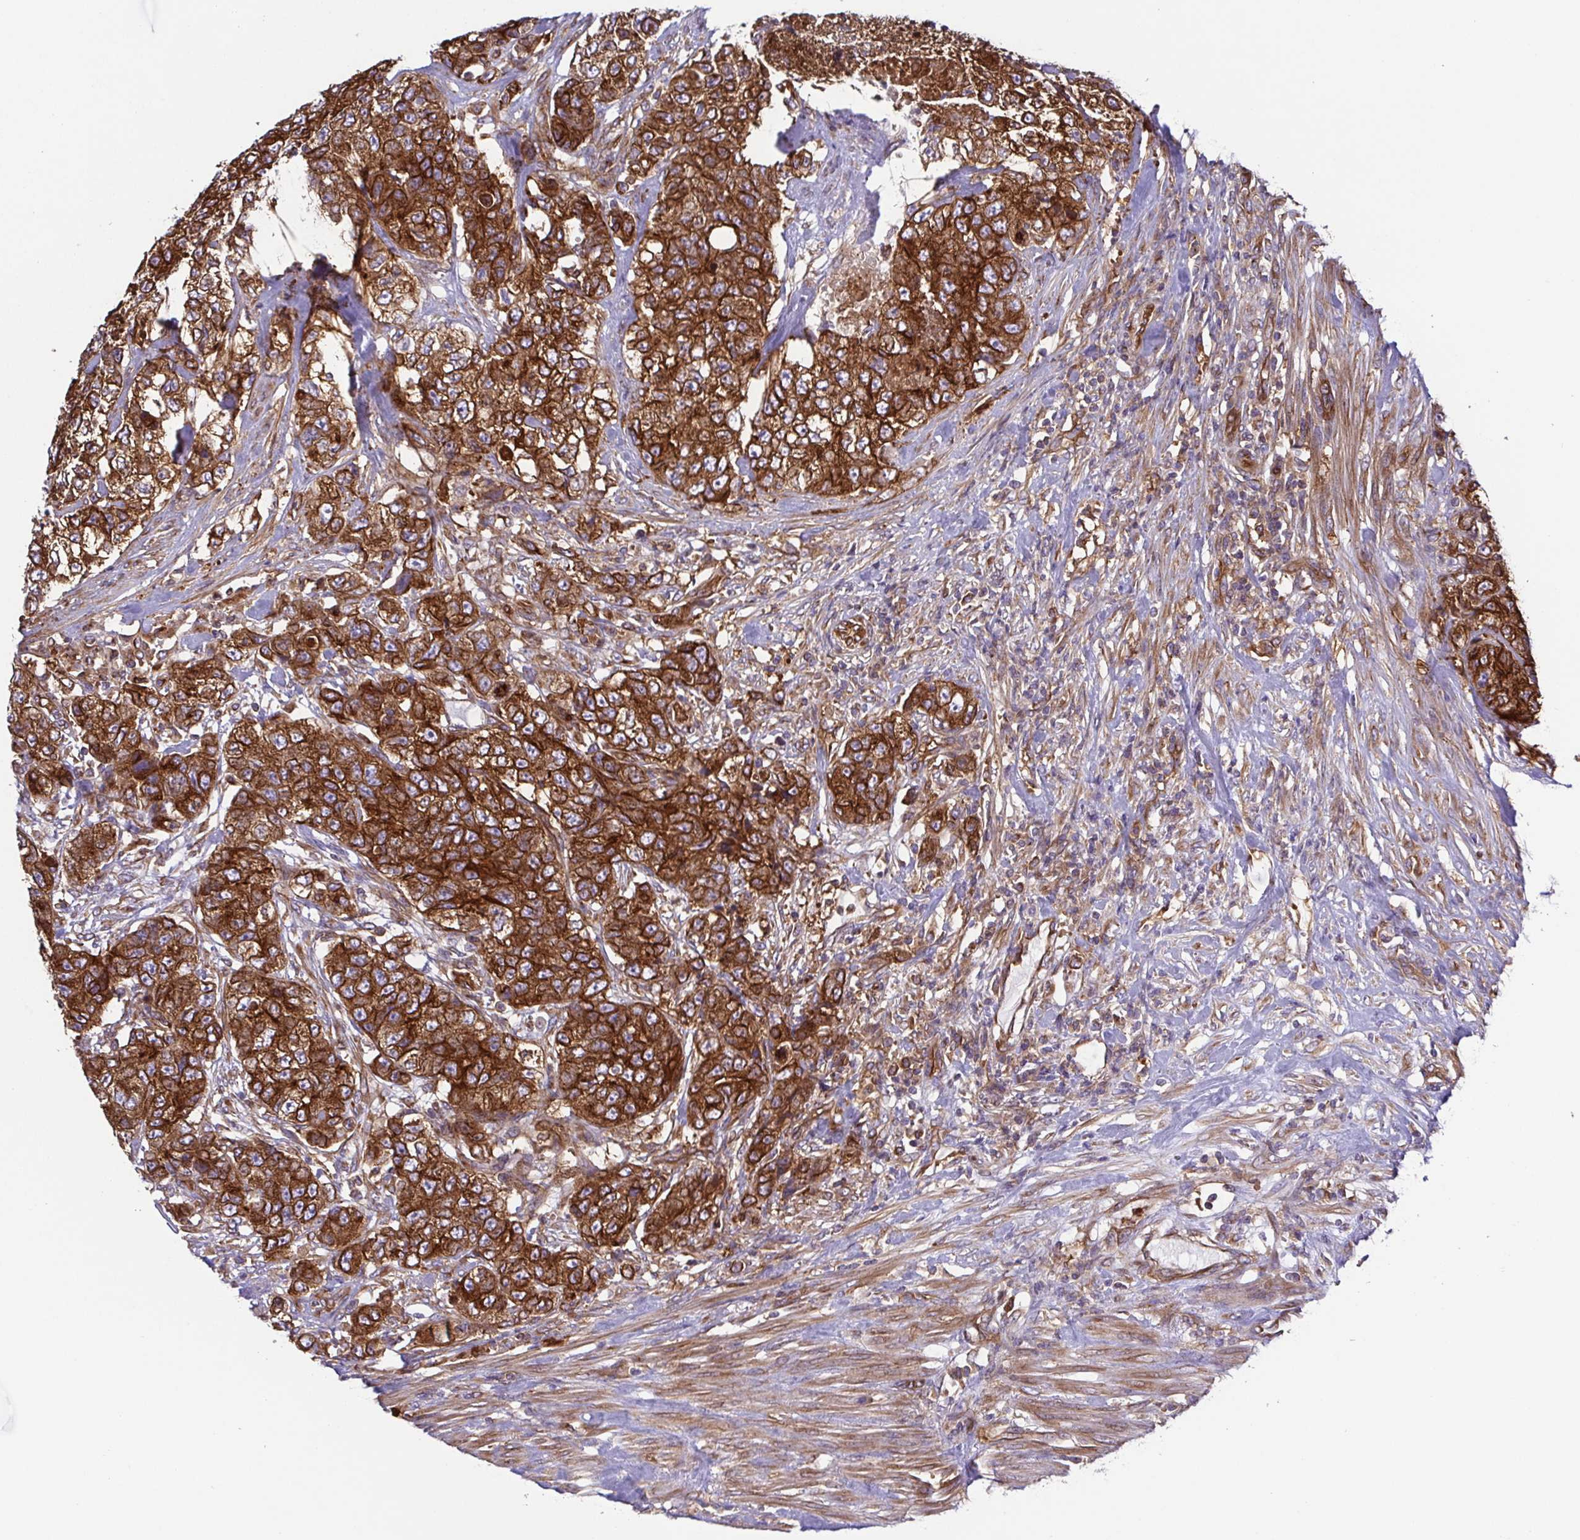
{"staining": {"intensity": "strong", "quantity": ">75%", "location": "cytoplasmic/membranous"}, "tissue": "urothelial cancer", "cell_type": "Tumor cells", "image_type": "cancer", "snomed": [{"axis": "morphology", "description": "Urothelial carcinoma, High grade"}, {"axis": "topography", "description": "Urinary bladder"}], "caption": "Protein analysis of urothelial carcinoma (high-grade) tissue reveals strong cytoplasmic/membranous staining in approximately >75% of tumor cells. (IHC, brightfield microscopy, high magnification).", "gene": "KIF5B", "patient": {"sex": "female", "age": 78}}